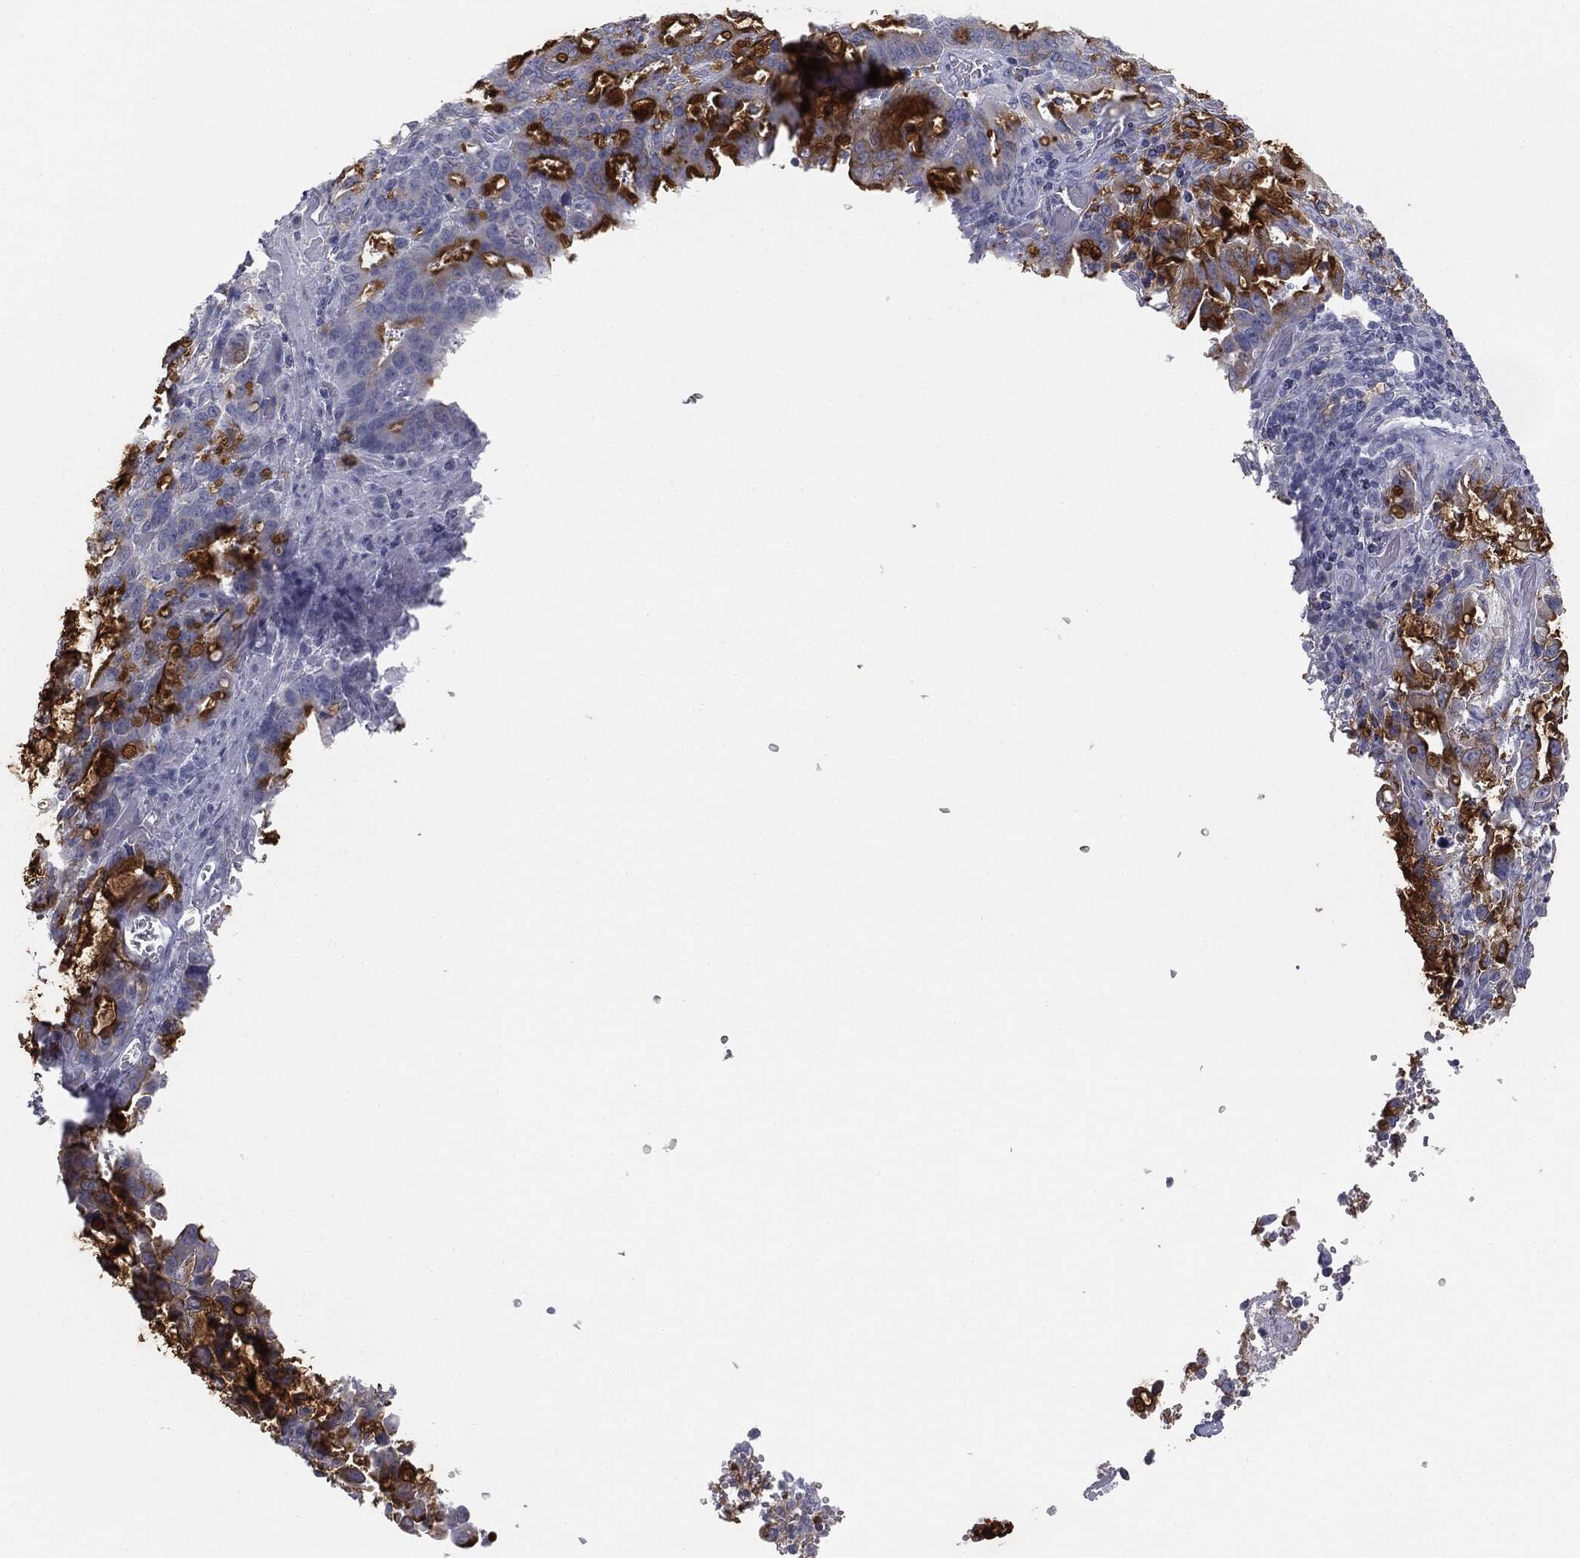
{"staining": {"intensity": "strong", "quantity": "<25%", "location": "cytoplasmic/membranous"}, "tissue": "stomach cancer", "cell_type": "Tumor cells", "image_type": "cancer", "snomed": [{"axis": "morphology", "description": "Adenocarcinoma, NOS"}, {"axis": "topography", "description": "Stomach, upper"}, {"axis": "topography", "description": "Stomach"}], "caption": "This image shows stomach adenocarcinoma stained with immunohistochemistry (IHC) to label a protein in brown. The cytoplasmic/membranous of tumor cells show strong positivity for the protein. Nuclei are counter-stained blue.", "gene": "MUC5AC", "patient": {"sex": "male", "age": 62}}